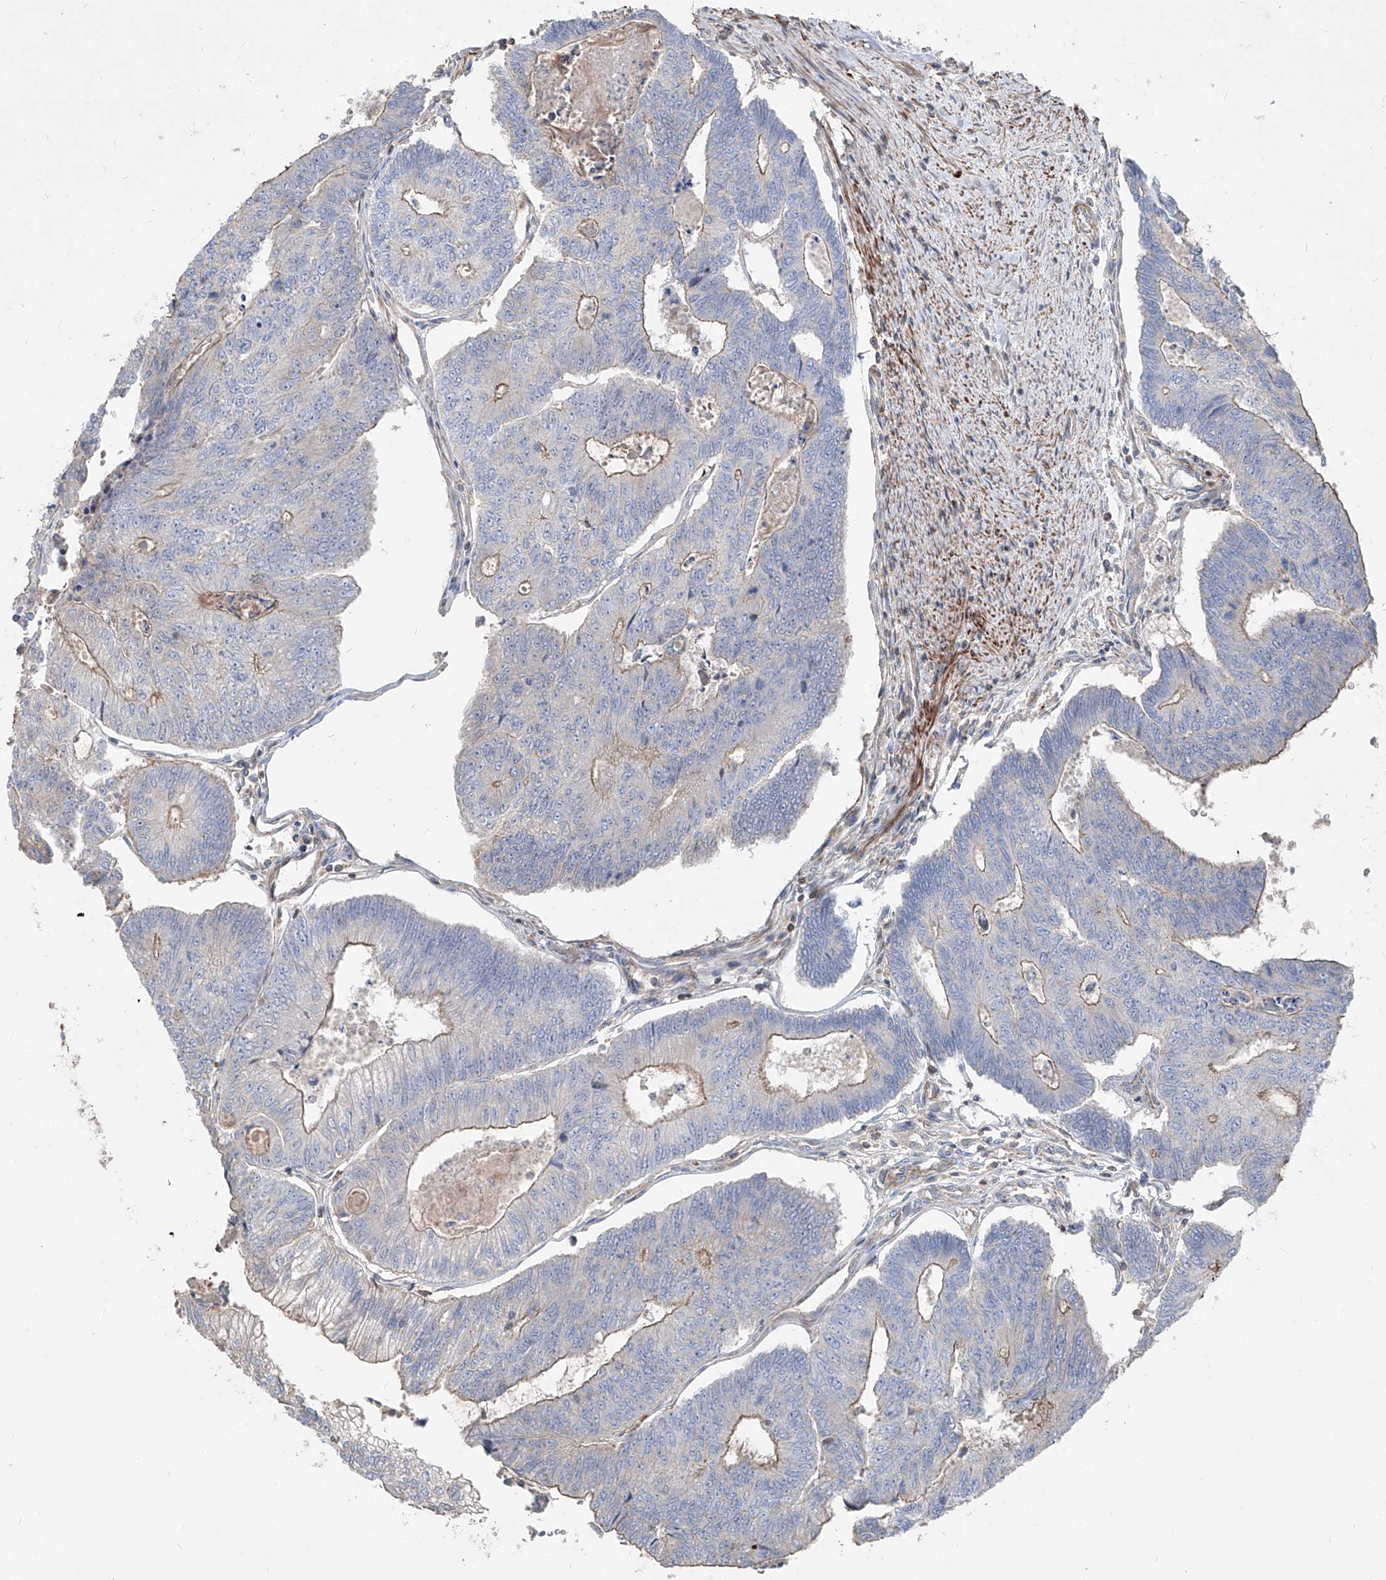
{"staining": {"intensity": "weak", "quantity": "25%-75%", "location": "cytoplasmic/membranous"}, "tissue": "colorectal cancer", "cell_type": "Tumor cells", "image_type": "cancer", "snomed": [{"axis": "morphology", "description": "Adenocarcinoma, NOS"}, {"axis": "topography", "description": "Colon"}], "caption": "Immunohistochemical staining of human colorectal cancer (adenocarcinoma) shows low levels of weak cytoplasmic/membranous protein positivity in approximately 25%-75% of tumor cells.", "gene": "UFD1", "patient": {"sex": "female", "age": 67}}